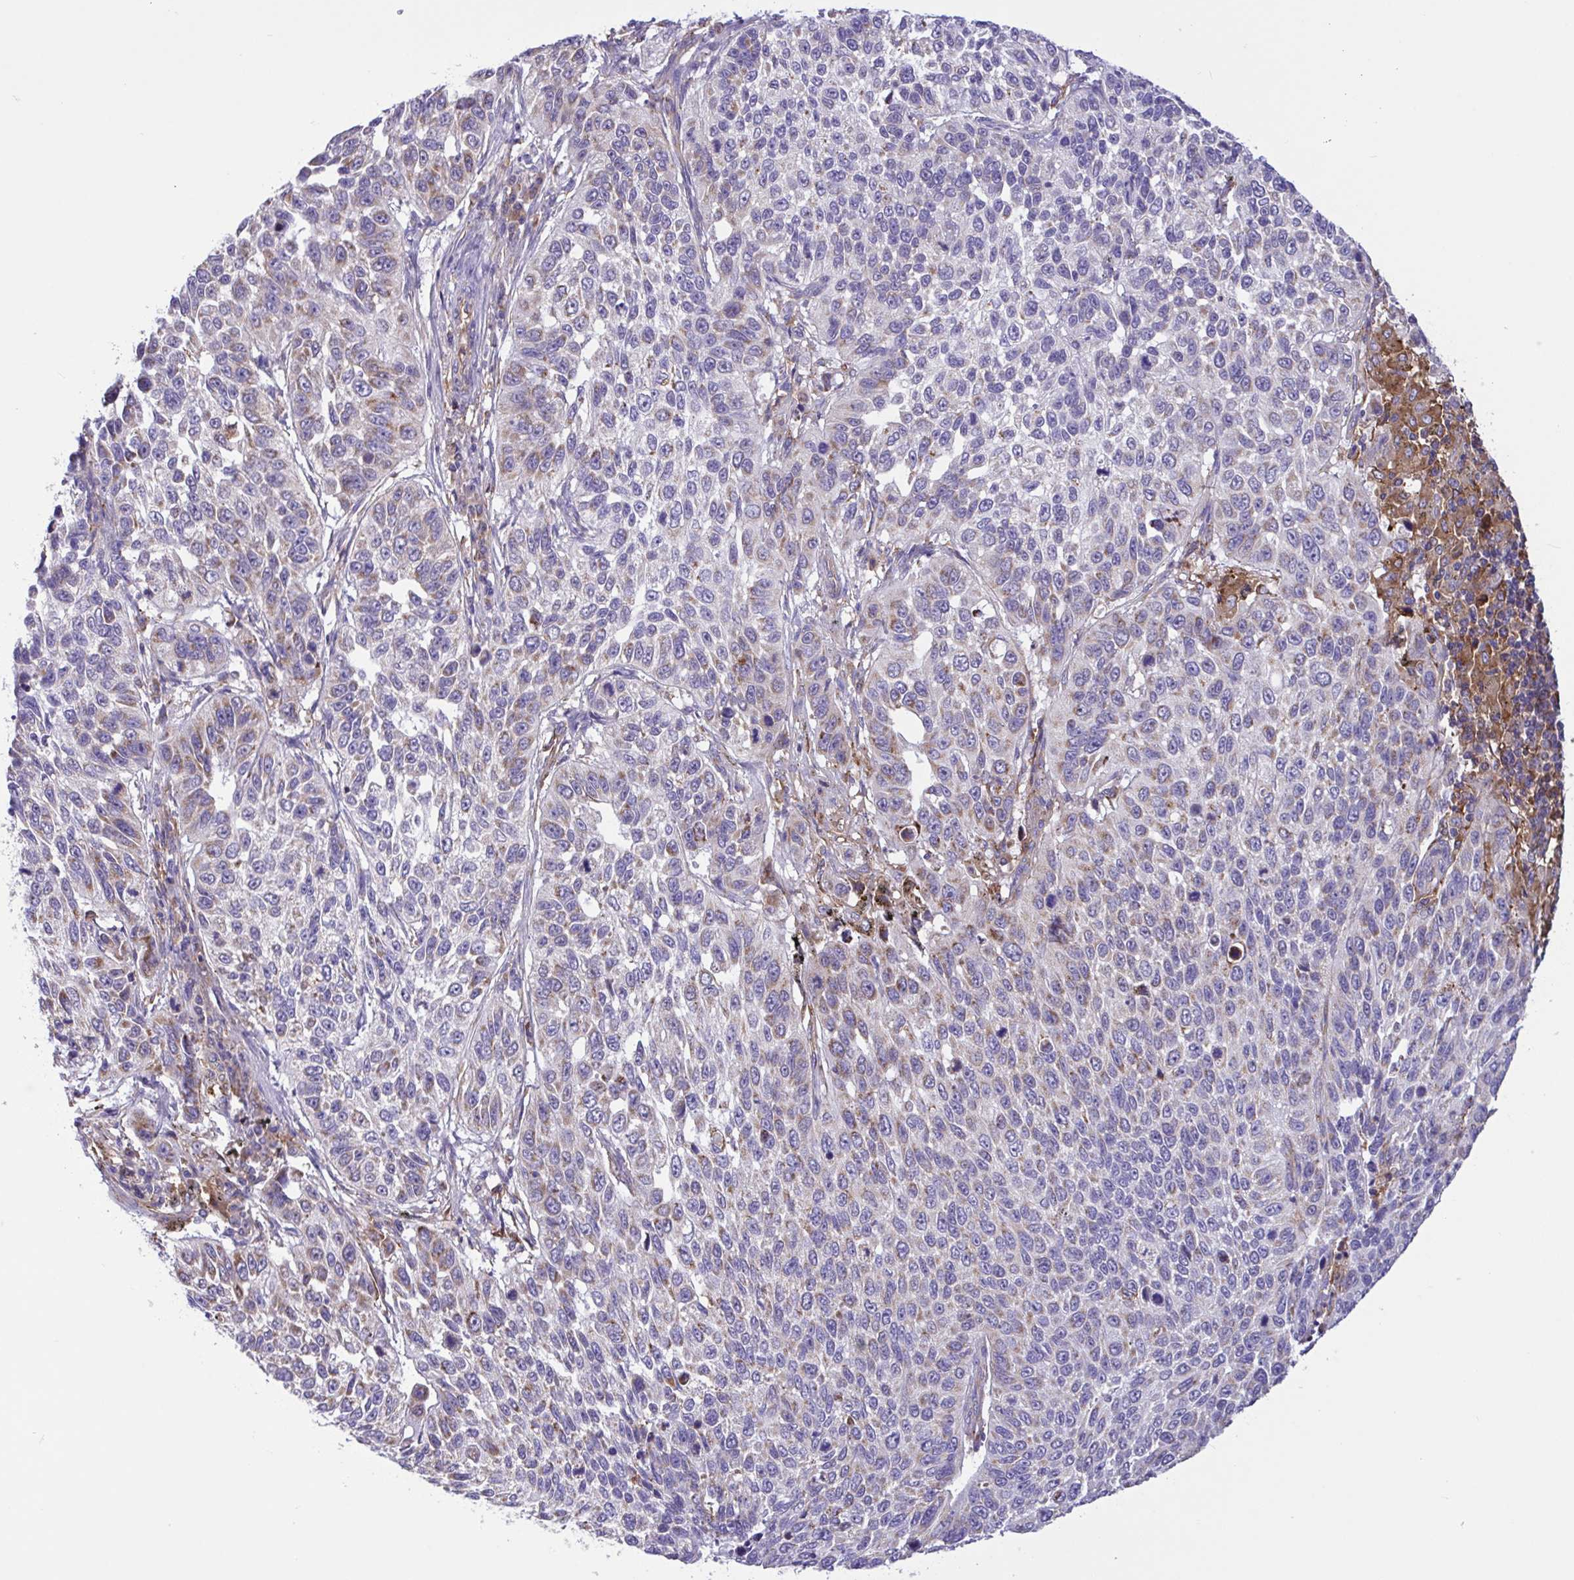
{"staining": {"intensity": "moderate", "quantity": "<25%", "location": "cytoplasmic/membranous"}, "tissue": "lung cancer", "cell_type": "Tumor cells", "image_type": "cancer", "snomed": [{"axis": "morphology", "description": "Squamous cell carcinoma, NOS"}, {"axis": "topography", "description": "Lung"}], "caption": "Immunohistochemical staining of human lung cancer demonstrates moderate cytoplasmic/membranous protein expression in approximately <25% of tumor cells.", "gene": "OR51M1", "patient": {"sex": "male", "age": 62}}